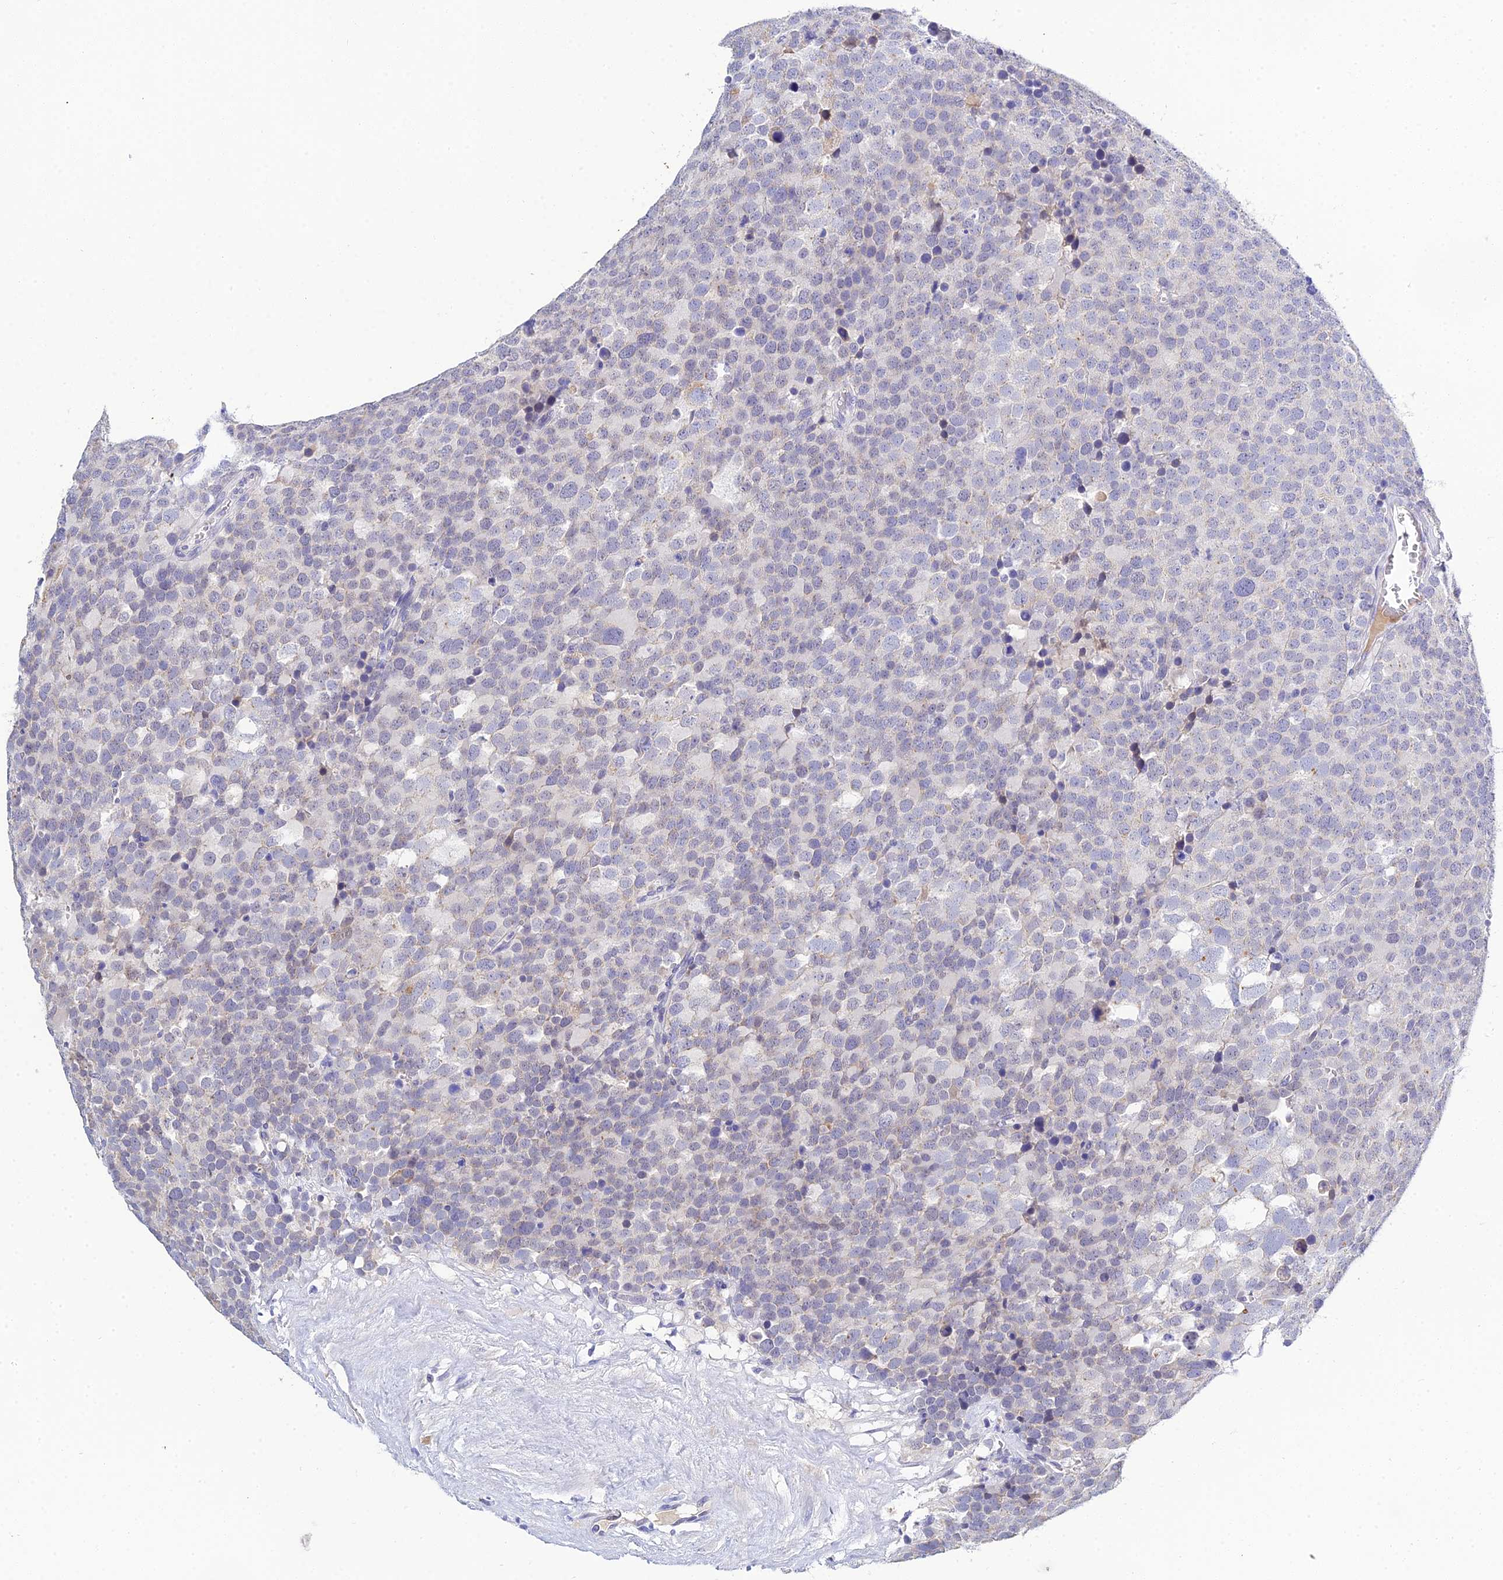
{"staining": {"intensity": "negative", "quantity": "none", "location": "none"}, "tissue": "testis cancer", "cell_type": "Tumor cells", "image_type": "cancer", "snomed": [{"axis": "morphology", "description": "Seminoma, NOS"}, {"axis": "topography", "description": "Testis"}], "caption": "High power microscopy photomicrograph of an IHC histopathology image of testis cancer, revealing no significant staining in tumor cells.", "gene": "ZXDA", "patient": {"sex": "male", "age": 71}}